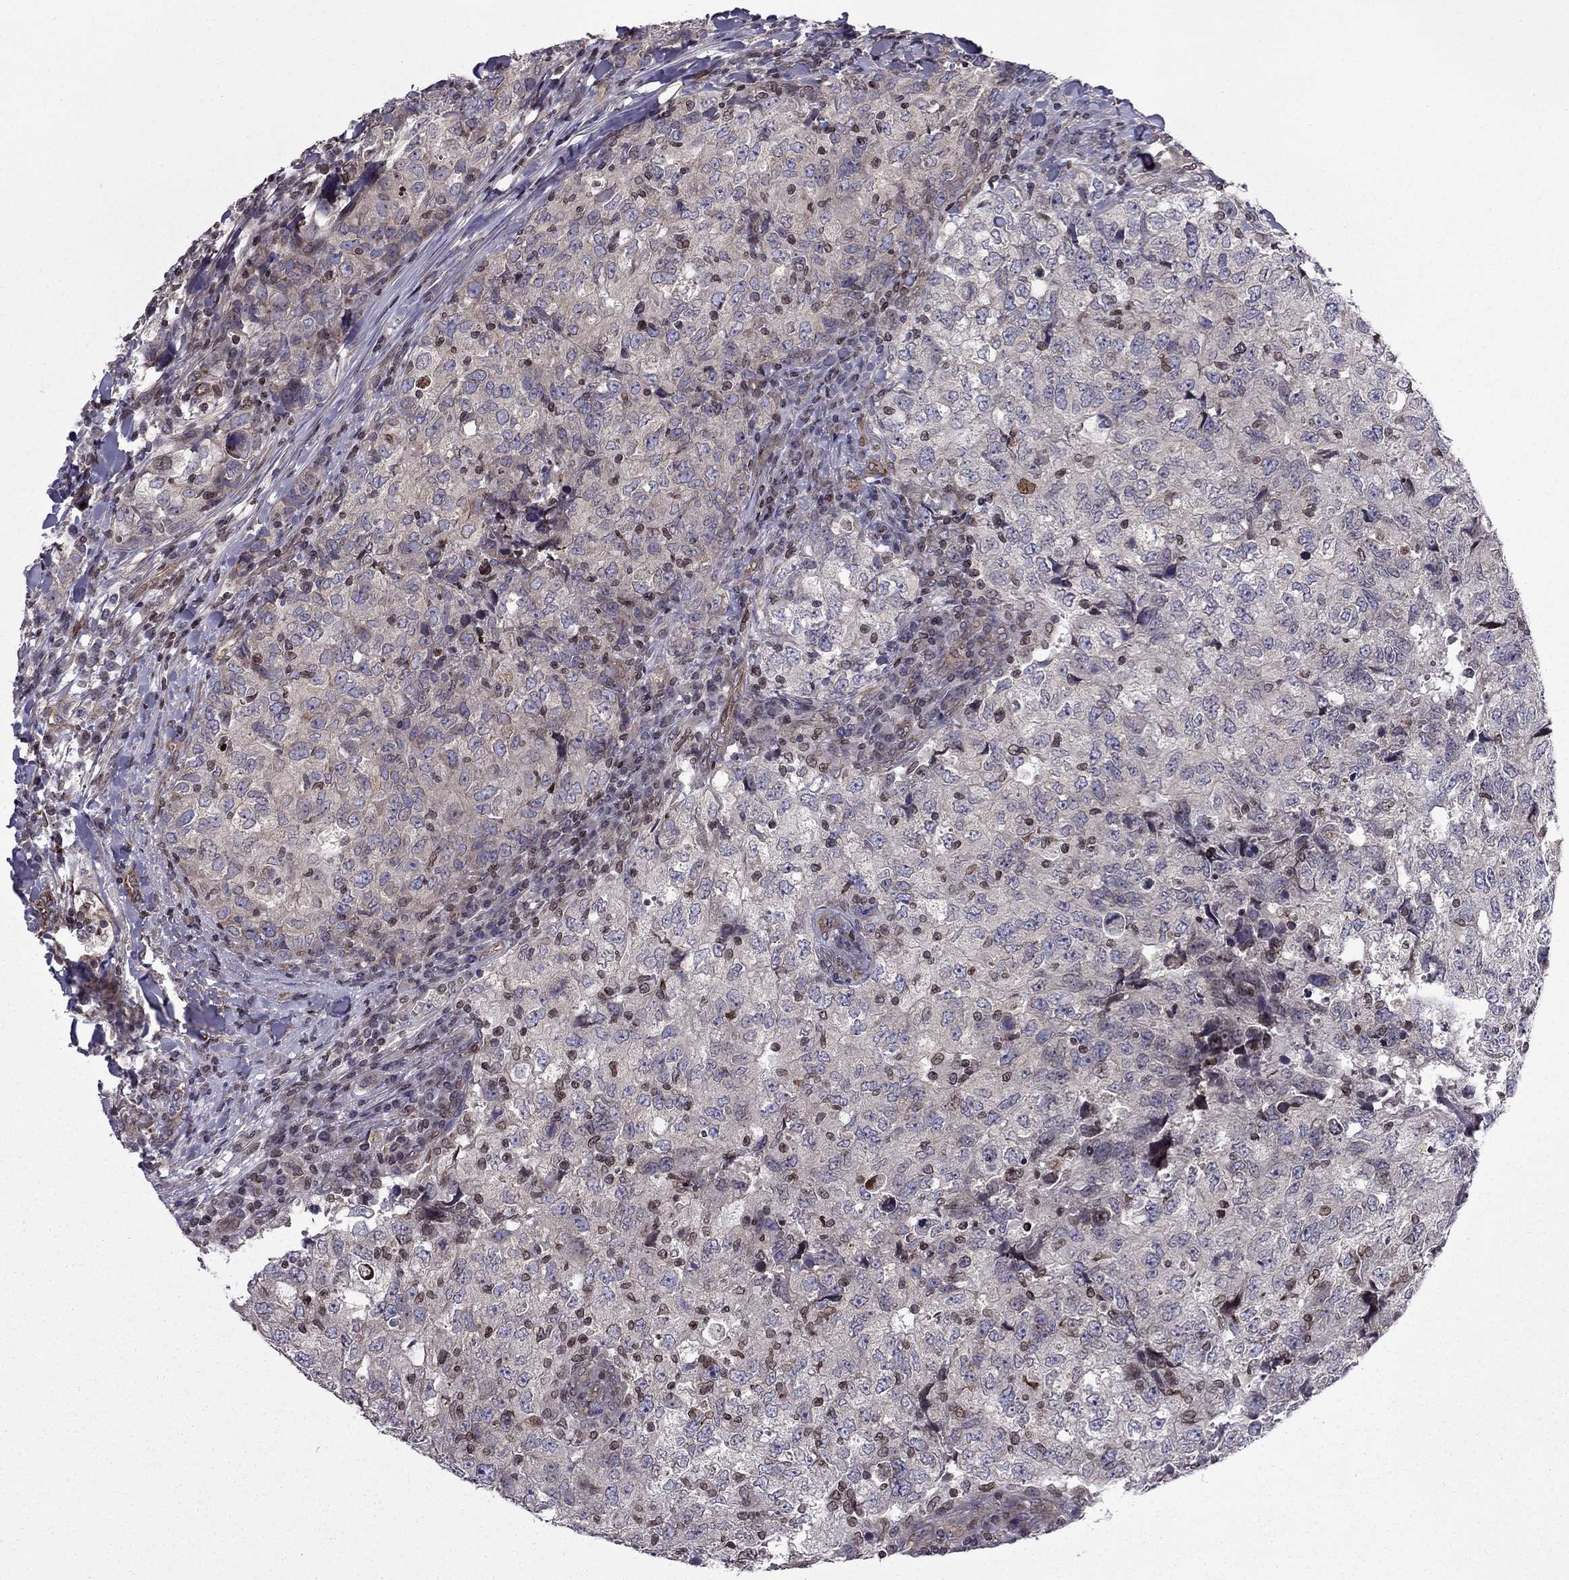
{"staining": {"intensity": "negative", "quantity": "none", "location": "none"}, "tissue": "breast cancer", "cell_type": "Tumor cells", "image_type": "cancer", "snomed": [{"axis": "morphology", "description": "Duct carcinoma"}, {"axis": "topography", "description": "Breast"}], "caption": "This is an IHC micrograph of breast cancer (intraductal carcinoma). There is no expression in tumor cells.", "gene": "CDC42BPA", "patient": {"sex": "female", "age": 30}}